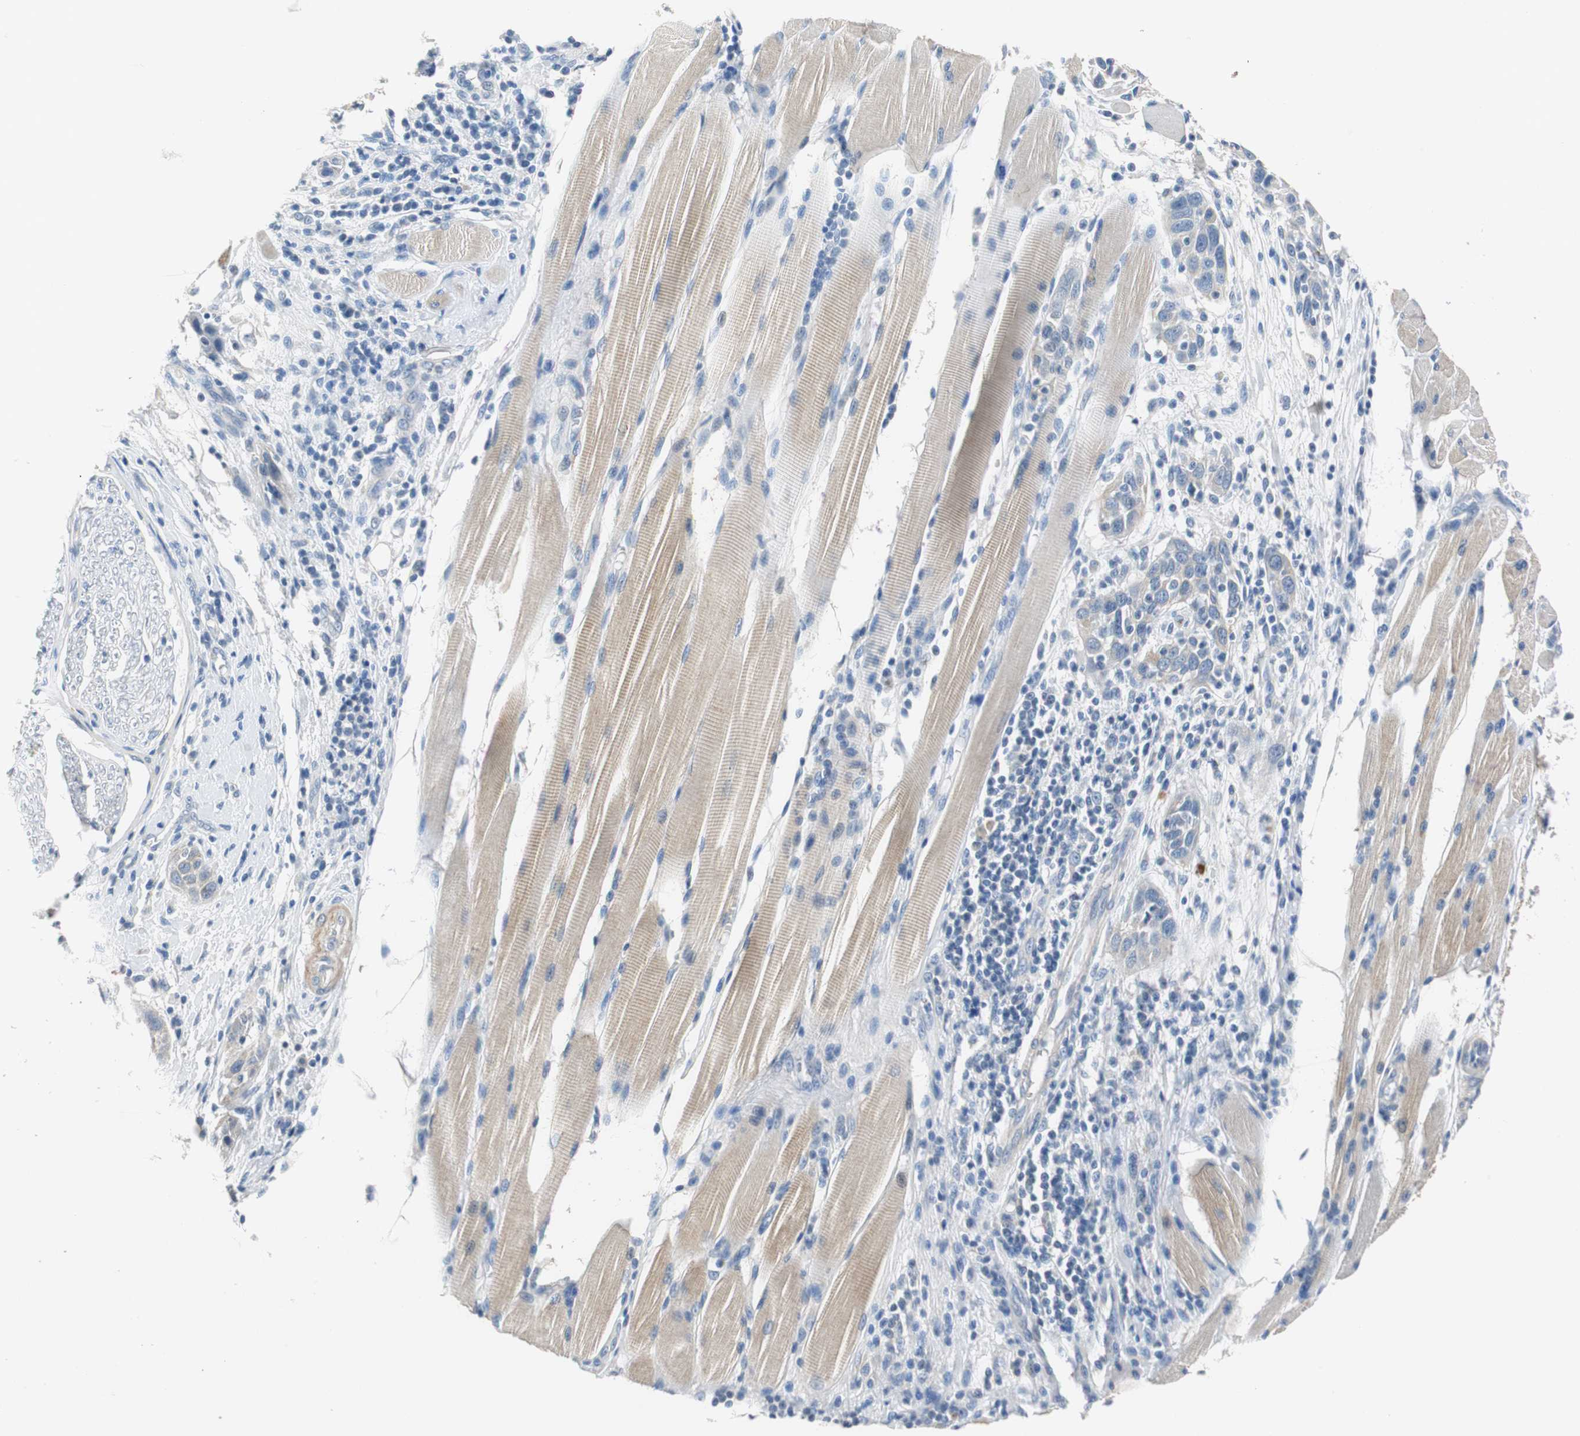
{"staining": {"intensity": "negative", "quantity": "none", "location": "none"}, "tissue": "head and neck cancer", "cell_type": "Tumor cells", "image_type": "cancer", "snomed": [{"axis": "morphology", "description": "Normal tissue, NOS"}, {"axis": "morphology", "description": "Squamous cell carcinoma, NOS"}, {"axis": "topography", "description": "Oral tissue"}, {"axis": "topography", "description": "Head-Neck"}], "caption": "The IHC micrograph has no significant positivity in tumor cells of head and neck squamous cell carcinoma tissue. (Immunohistochemistry, brightfield microscopy, high magnification).", "gene": "FADS2", "patient": {"sex": "female", "age": 50}}